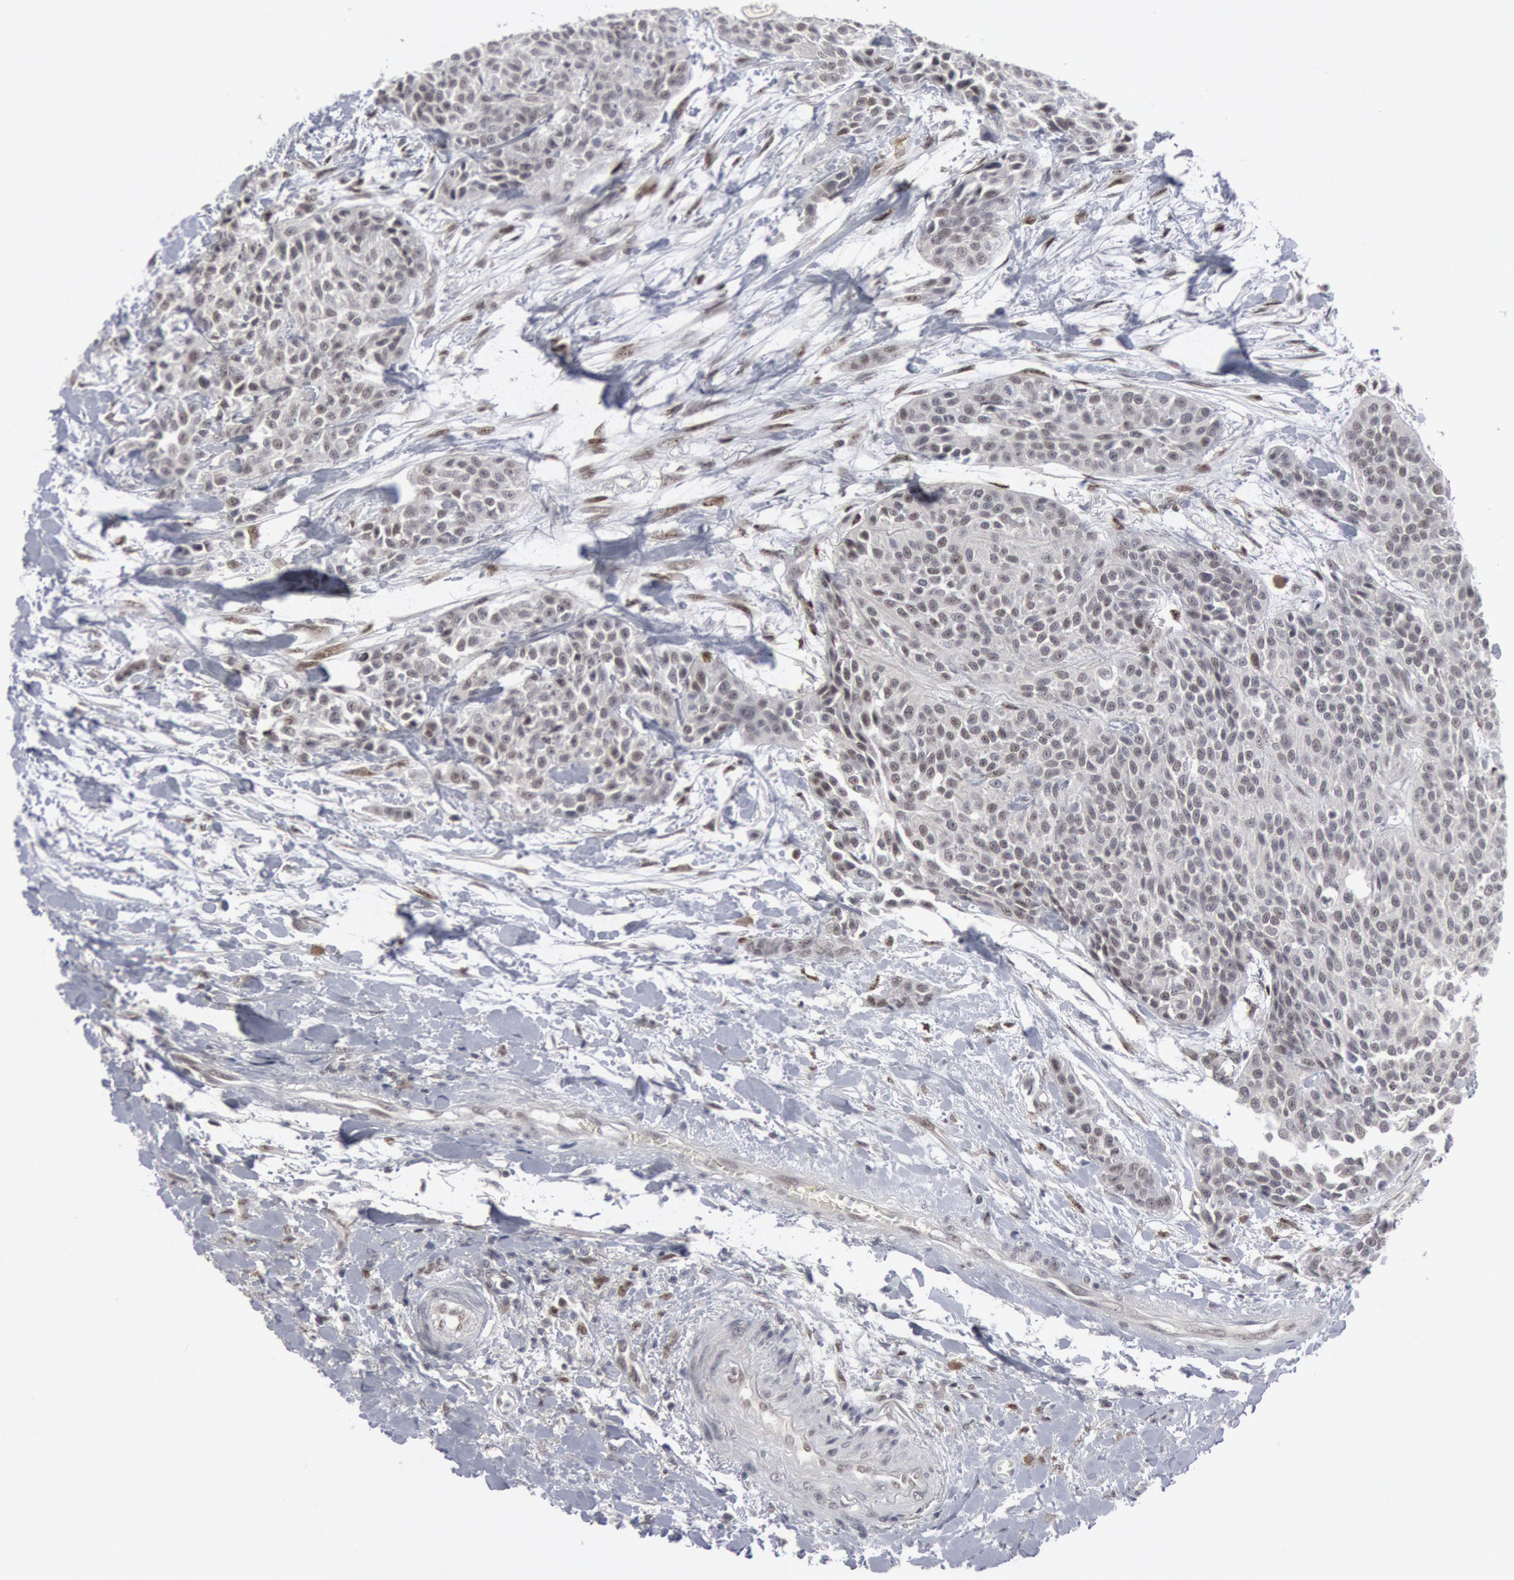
{"staining": {"intensity": "weak", "quantity": "<25%", "location": "nuclear"}, "tissue": "urothelial cancer", "cell_type": "Tumor cells", "image_type": "cancer", "snomed": [{"axis": "morphology", "description": "Urothelial carcinoma, High grade"}, {"axis": "topography", "description": "Urinary bladder"}], "caption": "Urothelial carcinoma (high-grade) stained for a protein using immunohistochemistry shows no staining tumor cells.", "gene": "FOXO1", "patient": {"sex": "male", "age": 56}}